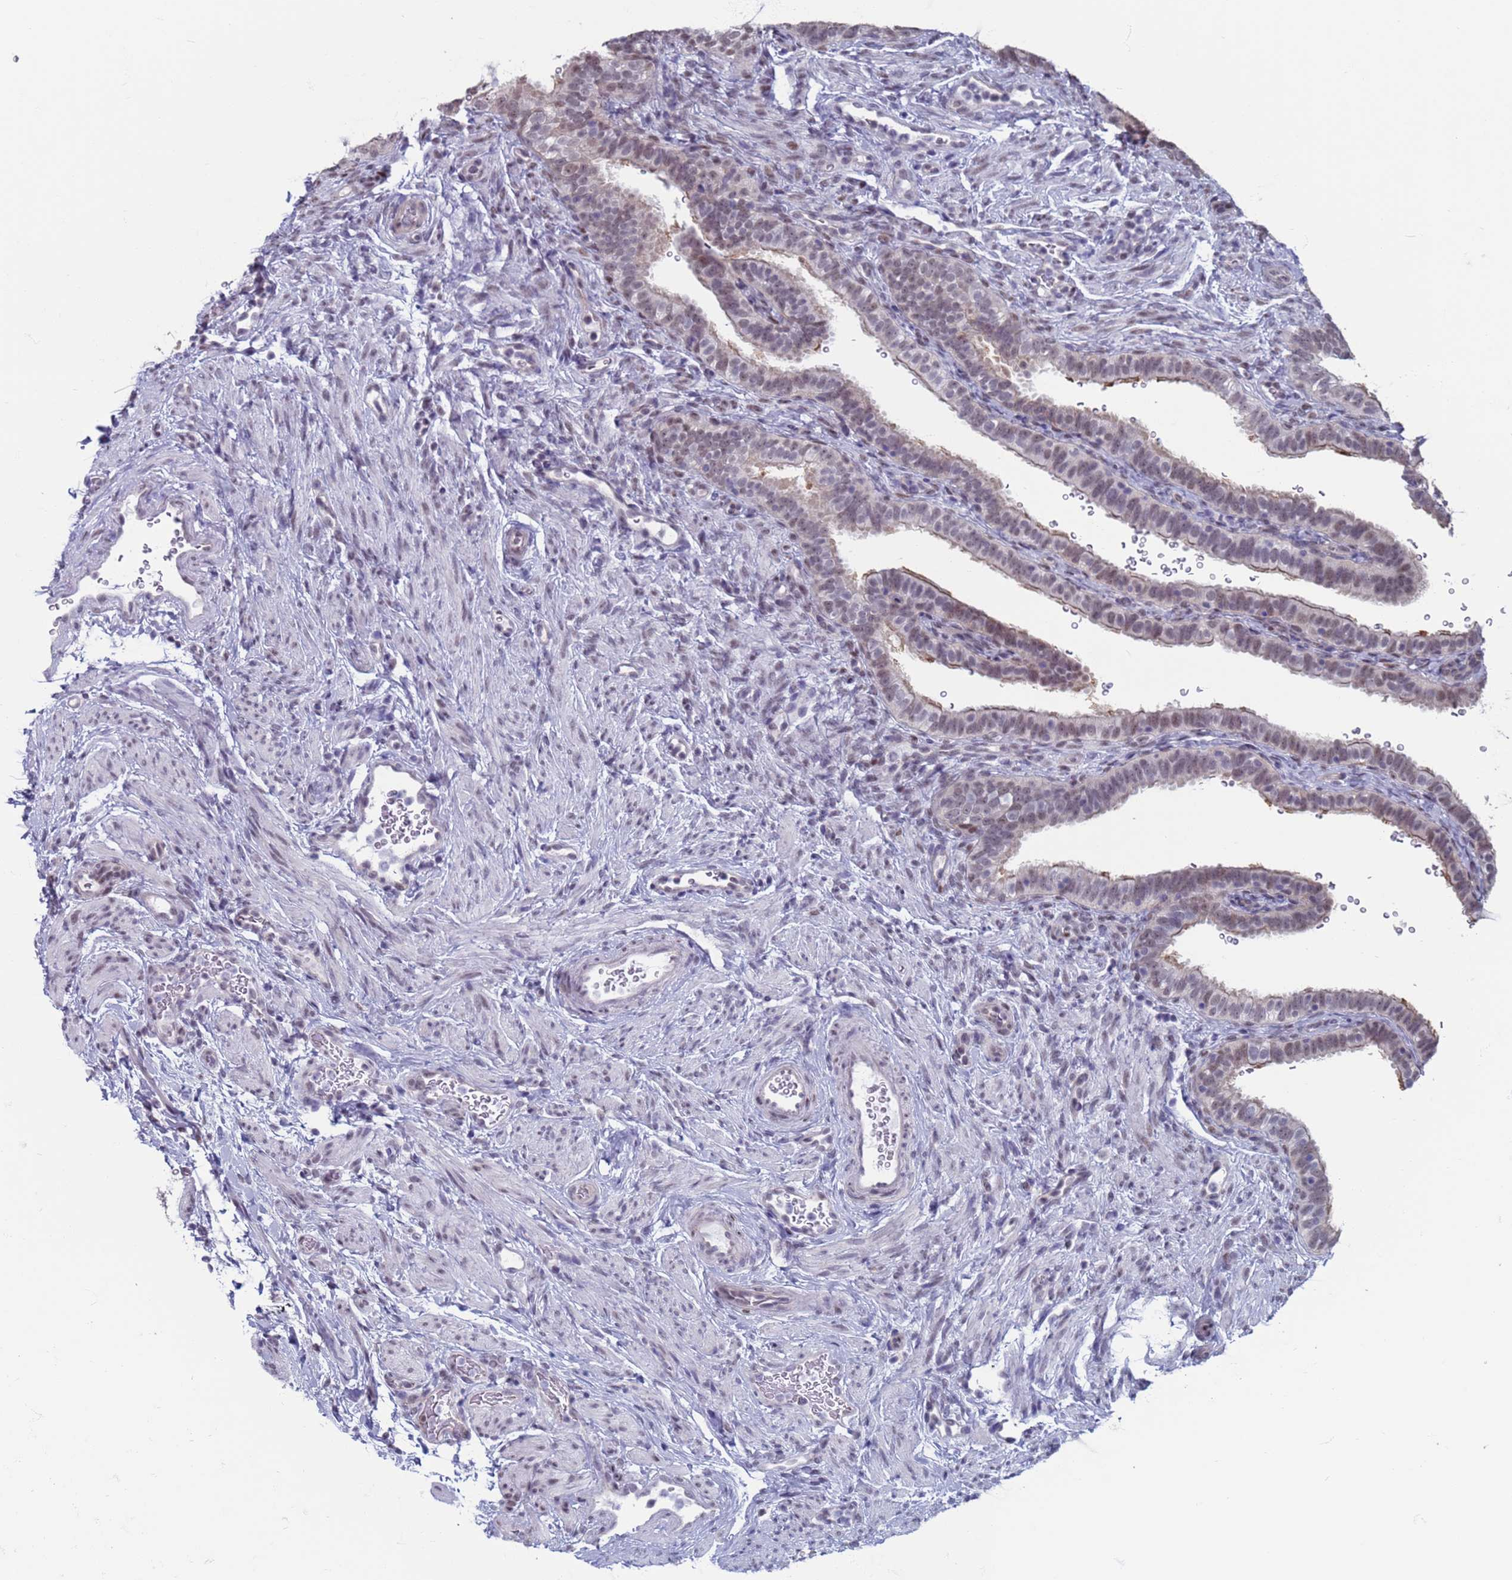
{"staining": {"intensity": "weak", "quantity": "25%-75%", "location": "nuclear"}, "tissue": "fallopian tube", "cell_type": "Glandular cells", "image_type": "normal", "snomed": [{"axis": "morphology", "description": "Normal tissue, NOS"}, {"axis": "topography", "description": "Fallopian tube"}], "caption": "The immunohistochemical stain shows weak nuclear positivity in glandular cells of benign fallopian tube. The protein of interest is shown in brown color, while the nuclei are stained blue.", "gene": "SAE1", "patient": {"sex": "female", "age": 41}}